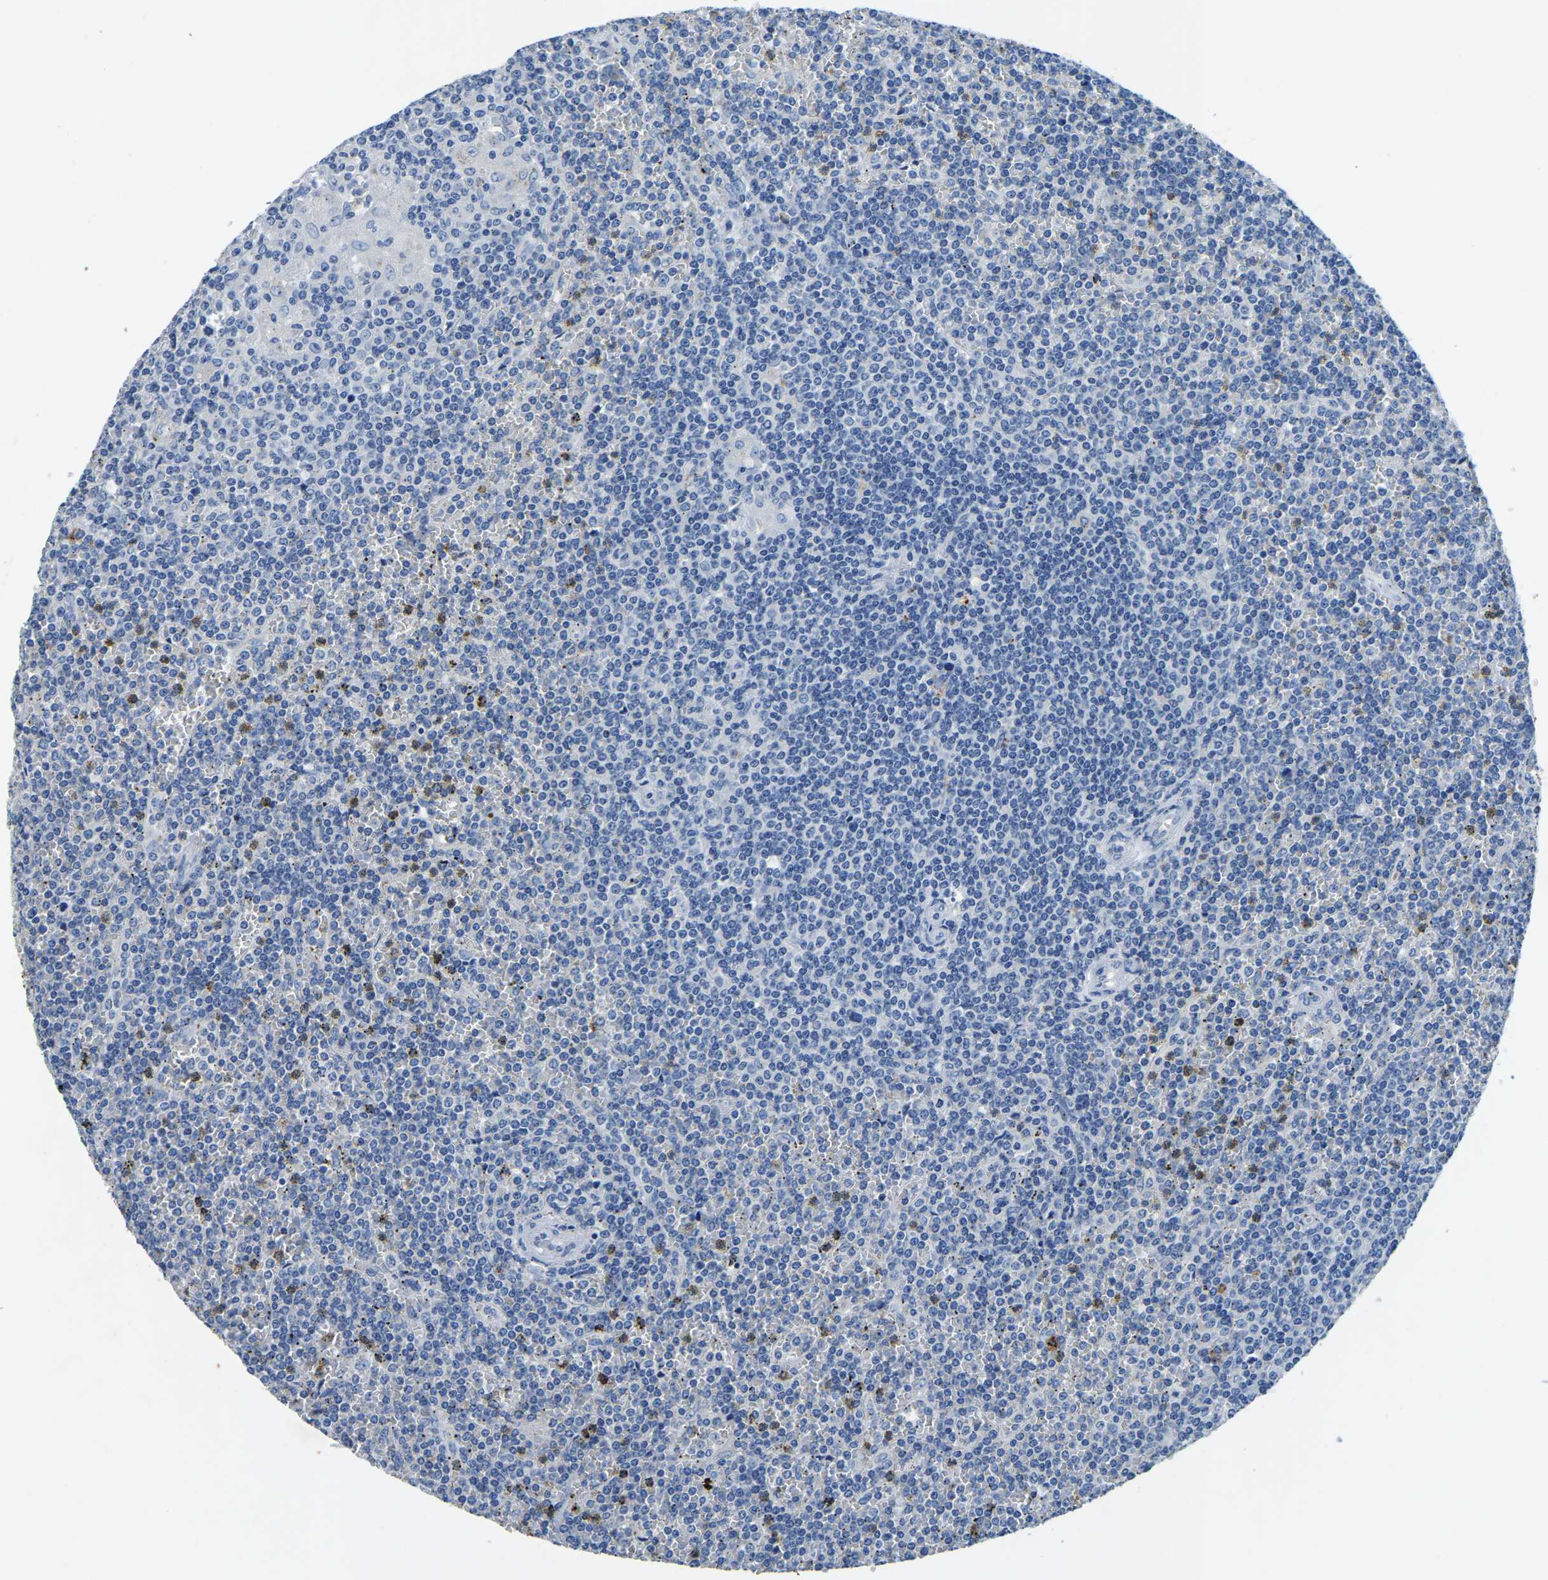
{"staining": {"intensity": "negative", "quantity": "none", "location": "none"}, "tissue": "lymphoma", "cell_type": "Tumor cells", "image_type": "cancer", "snomed": [{"axis": "morphology", "description": "Malignant lymphoma, non-Hodgkin's type, Low grade"}, {"axis": "topography", "description": "Spleen"}], "caption": "Immunohistochemical staining of malignant lymphoma, non-Hodgkin's type (low-grade) displays no significant expression in tumor cells.", "gene": "UBN2", "patient": {"sex": "female", "age": 19}}